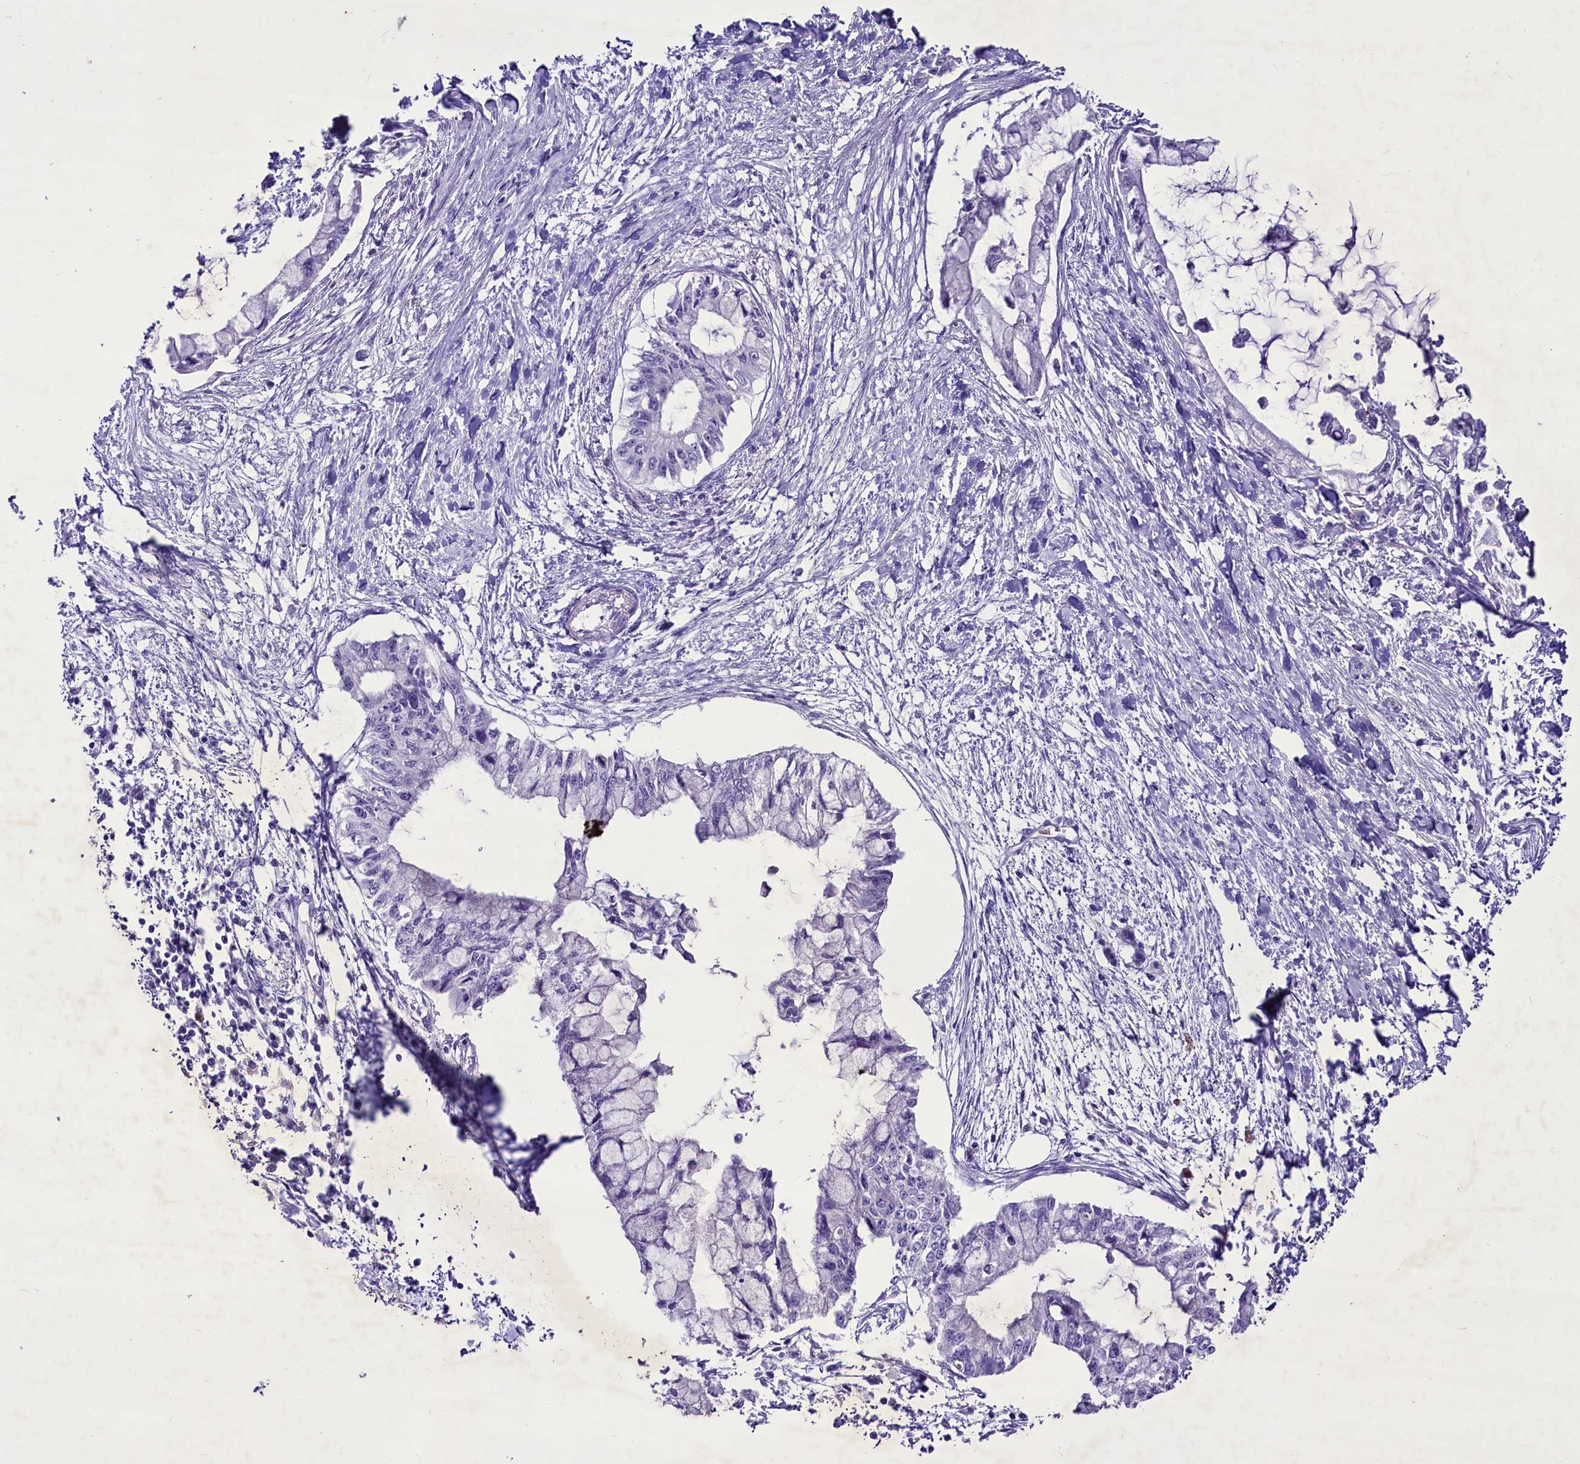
{"staining": {"intensity": "negative", "quantity": "none", "location": "none"}, "tissue": "pancreatic cancer", "cell_type": "Tumor cells", "image_type": "cancer", "snomed": [{"axis": "morphology", "description": "Adenocarcinoma, NOS"}, {"axis": "topography", "description": "Pancreas"}], "caption": "Histopathology image shows no significant protein positivity in tumor cells of pancreatic adenocarcinoma.", "gene": "FAM209B", "patient": {"sex": "male", "age": 48}}